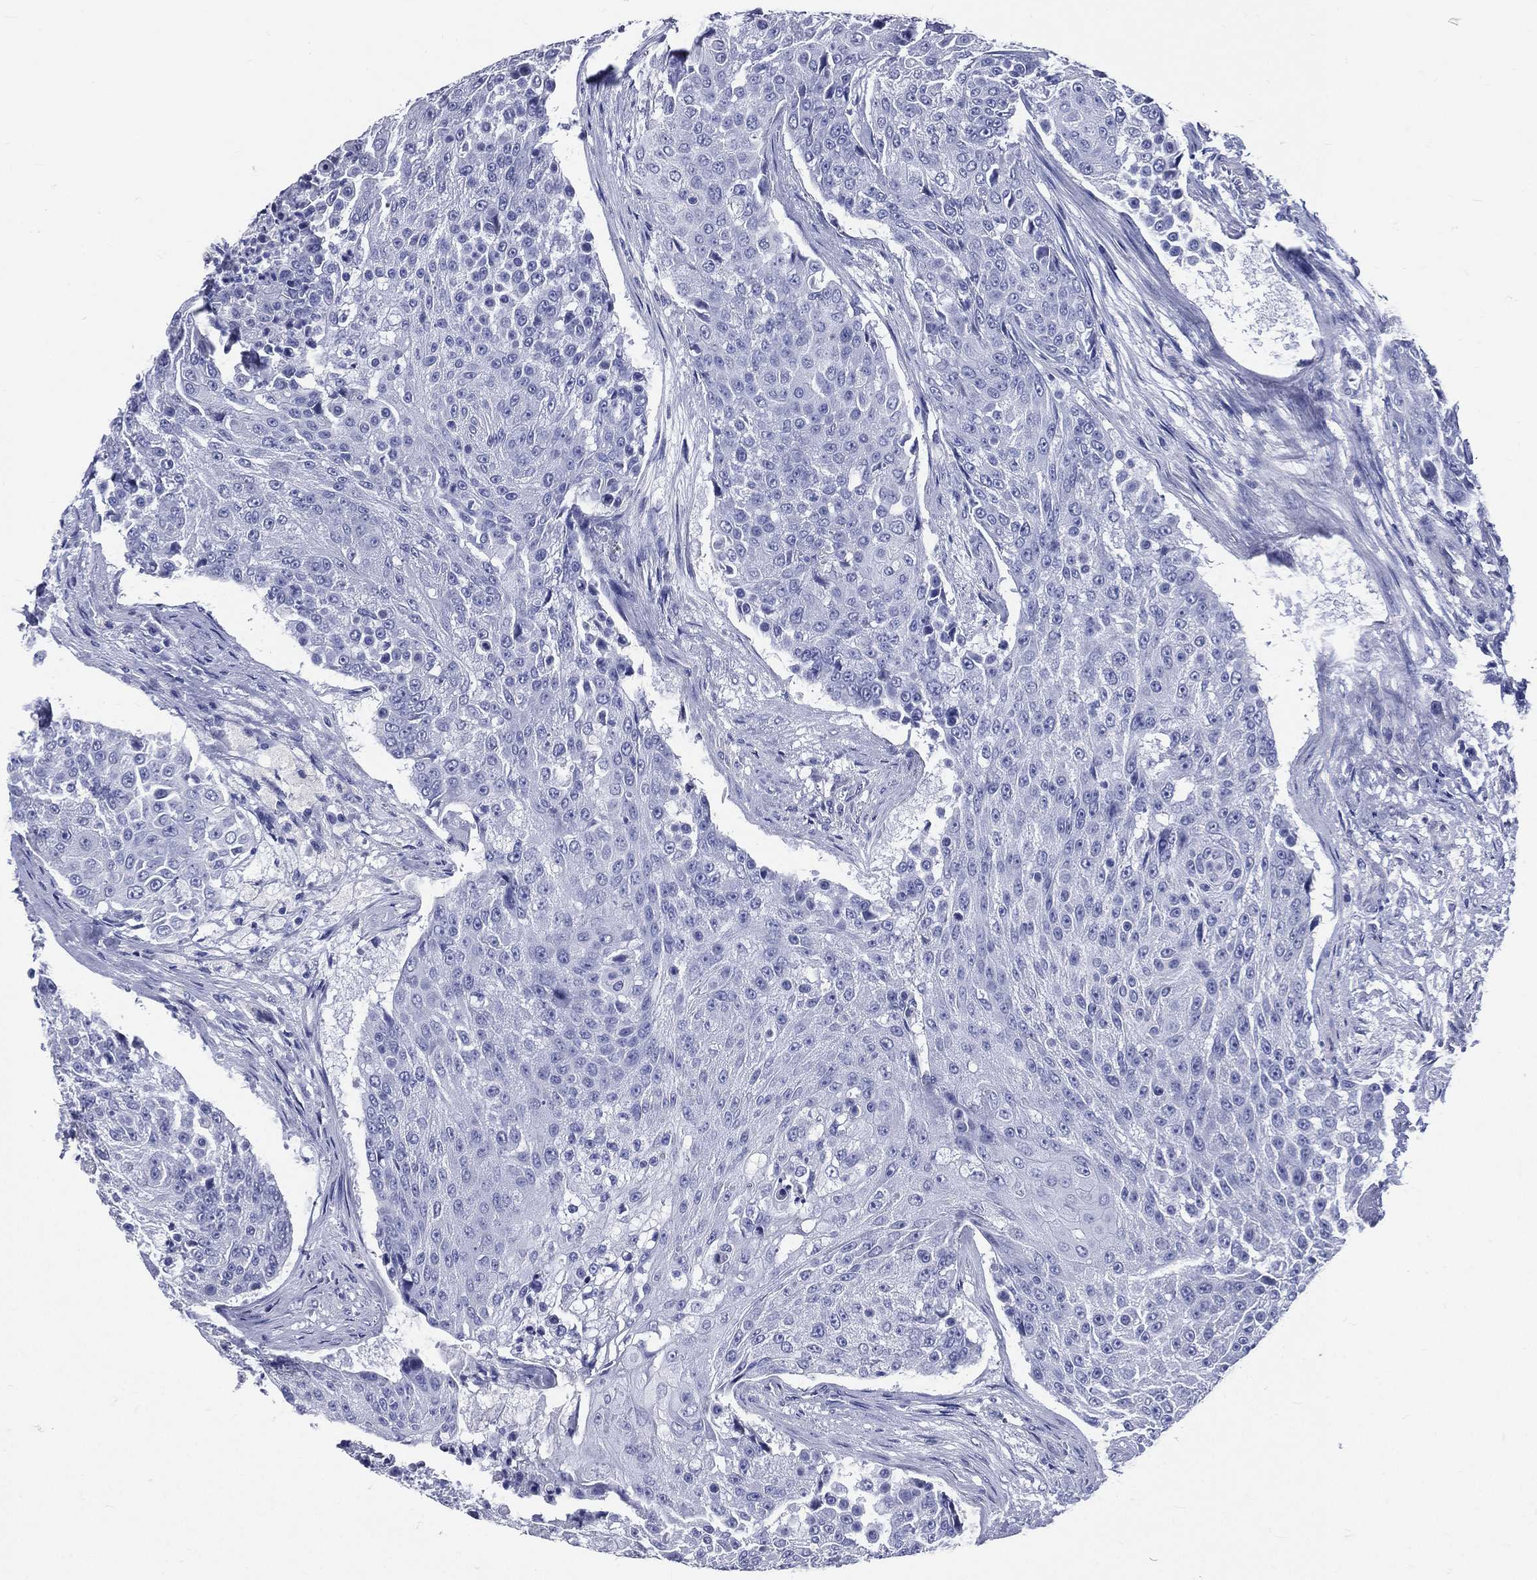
{"staining": {"intensity": "negative", "quantity": "none", "location": "none"}, "tissue": "urothelial cancer", "cell_type": "Tumor cells", "image_type": "cancer", "snomed": [{"axis": "morphology", "description": "Urothelial carcinoma, High grade"}, {"axis": "topography", "description": "Urinary bladder"}], "caption": "IHC histopathology image of human urothelial carcinoma (high-grade) stained for a protein (brown), which demonstrates no positivity in tumor cells. (Brightfield microscopy of DAB IHC at high magnification).", "gene": "DPYS", "patient": {"sex": "female", "age": 63}}